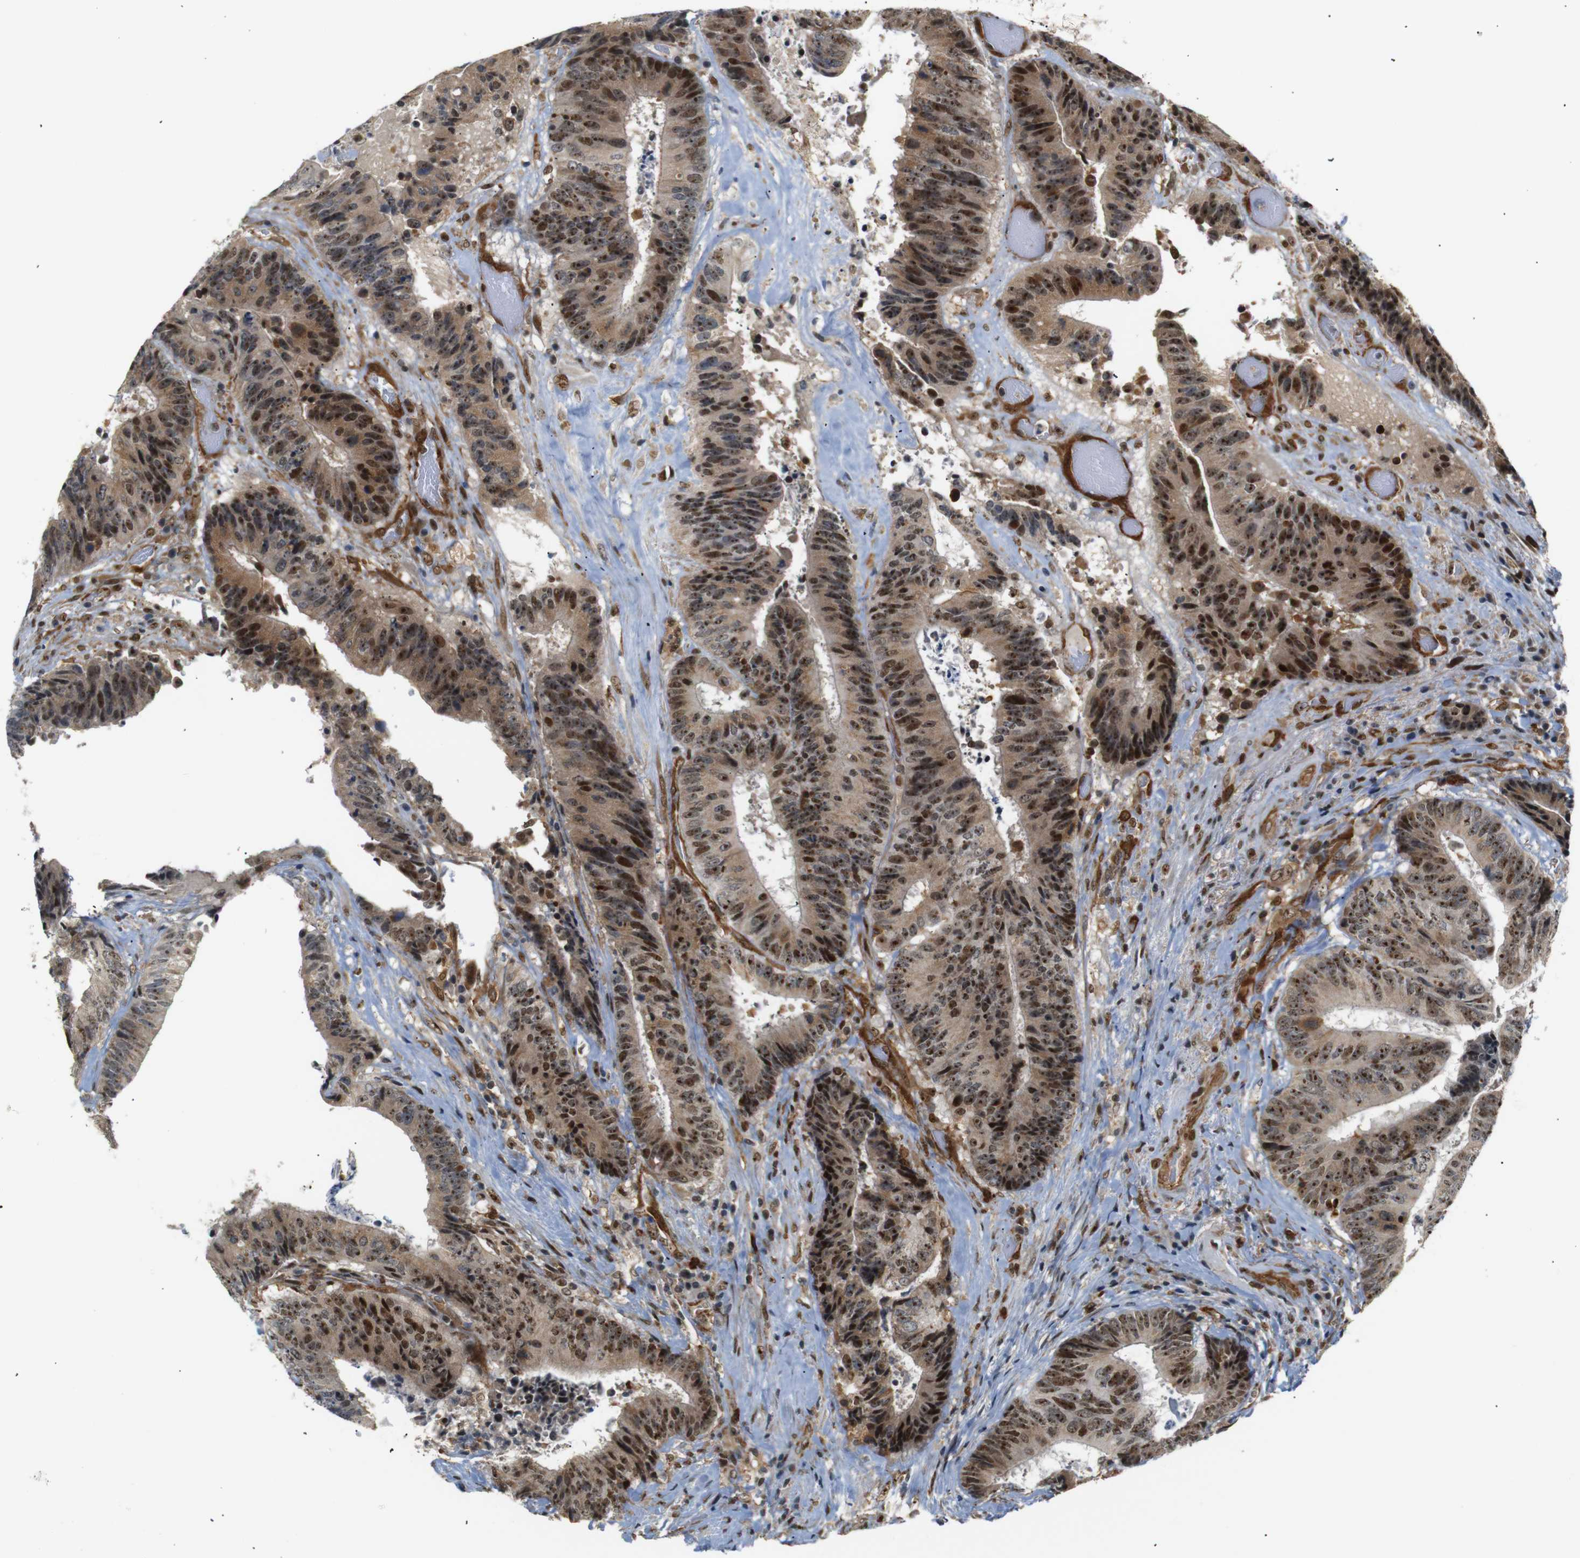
{"staining": {"intensity": "strong", "quantity": ">75%", "location": "cytoplasmic/membranous,nuclear"}, "tissue": "colorectal cancer", "cell_type": "Tumor cells", "image_type": "cancer", "snomed": [{"axis": "morphology", "description": "Adenocarcinoma, NOS"}, {"axis": "topography", "description": "Rectum"}], "caption": "The image exhibits immunohistochemical staining of colorectal cancer (adenocarcinoma). There is strong cytoplasmic/membranous and nuclear positivity is appreciated in approximately >75% of tumor cells.", "gene": "PARN", "patient": {"sex": "male", "age": 72}}